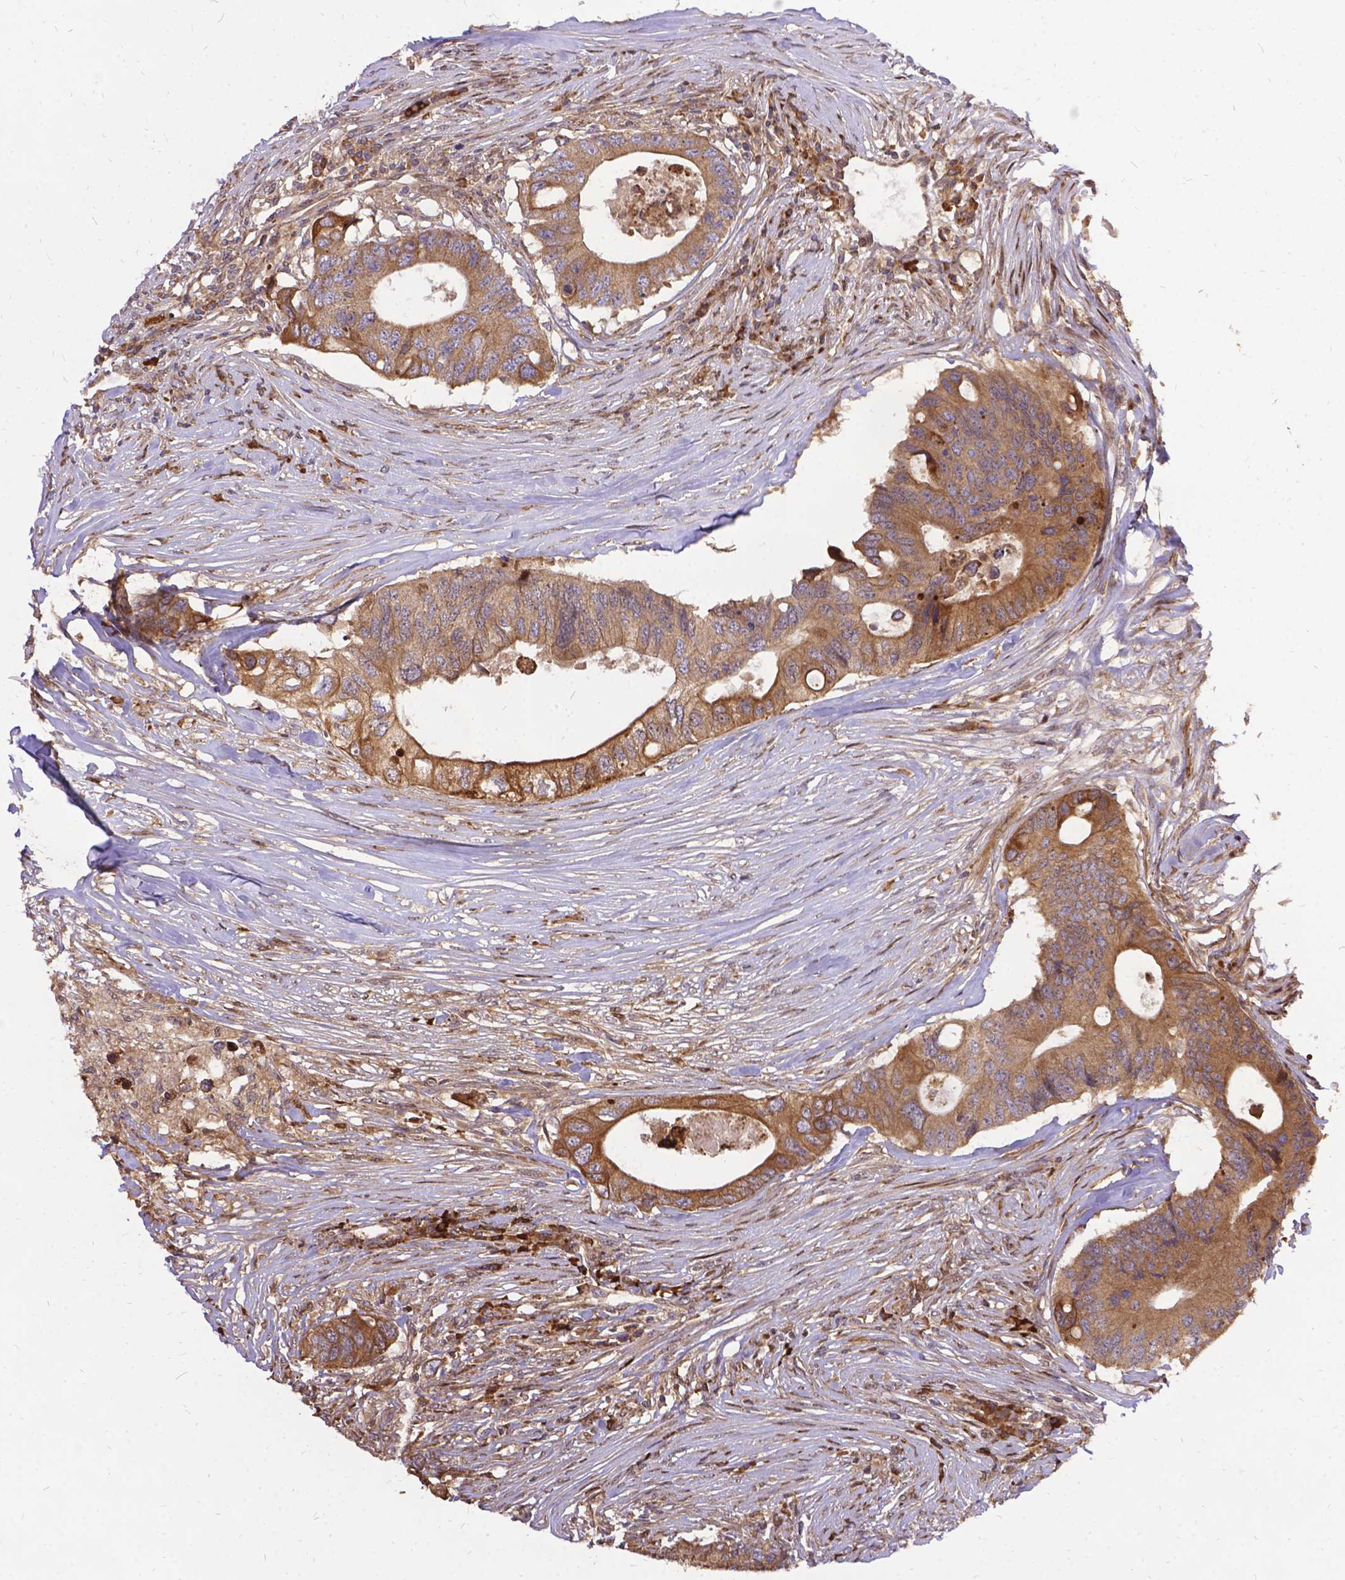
{"staining": {"intensity": "weak", "quantity": ">75%", "location": "cytoplasmic/membranous"}, "tissue": "colorectal cancer", "cell_type": "Tumor cells", "image_type": "cancer", "snomed": [{"axis": "morphology", "description": "Adenocarcinoma, NOS"}, {"axis": "topography", "description": "Colon"}], "caption": "About >75% of tumor cells in colorectal adenocarcinoma demonstrate weak cytoplasmic/membranous protein expression as visualized by brown immunohistochemical staining.", "gene": "DENND6A", "patient": {"sex": "male", "age": 71}}